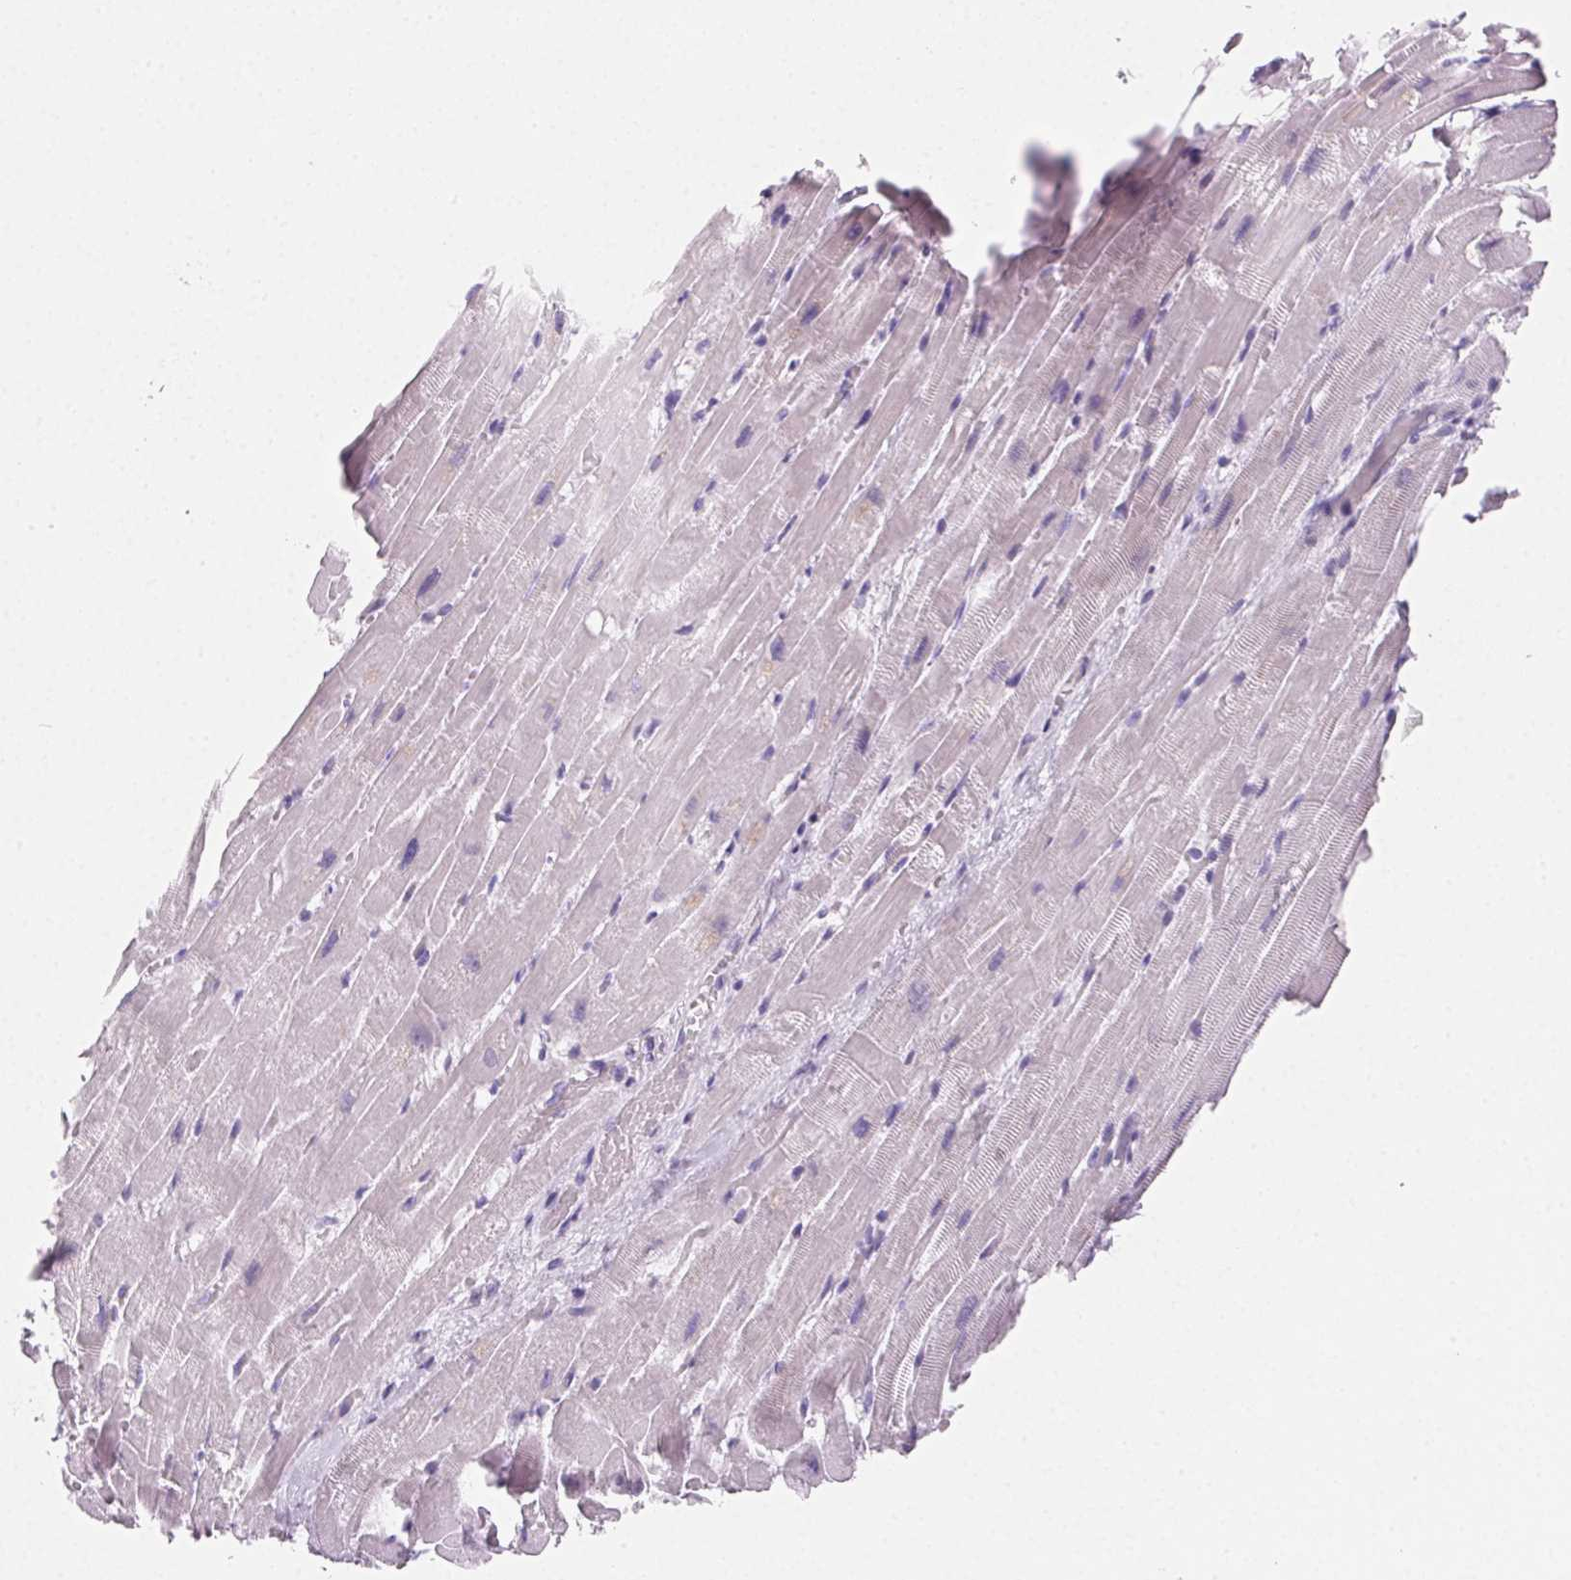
{"staining": {"intensity": "negative", "quantity": "none", "location": "none"}, "tissue": "heart muscle", "cell_type": "Cardiomyocytes", "image_type": "normal", "snomed": [{"axis": "morphology", "description": "Normal tissue, NOS"}, {"axis": "topography", "description": "Heart"}], "caption": "The photomicrograph demonstrates no staining of cardiomyocytes in unremarkable heart muscle. (DAB IHC, high magnification).", "gene": "PRSS1", "patient": {"sex": "male", "age": 37}}